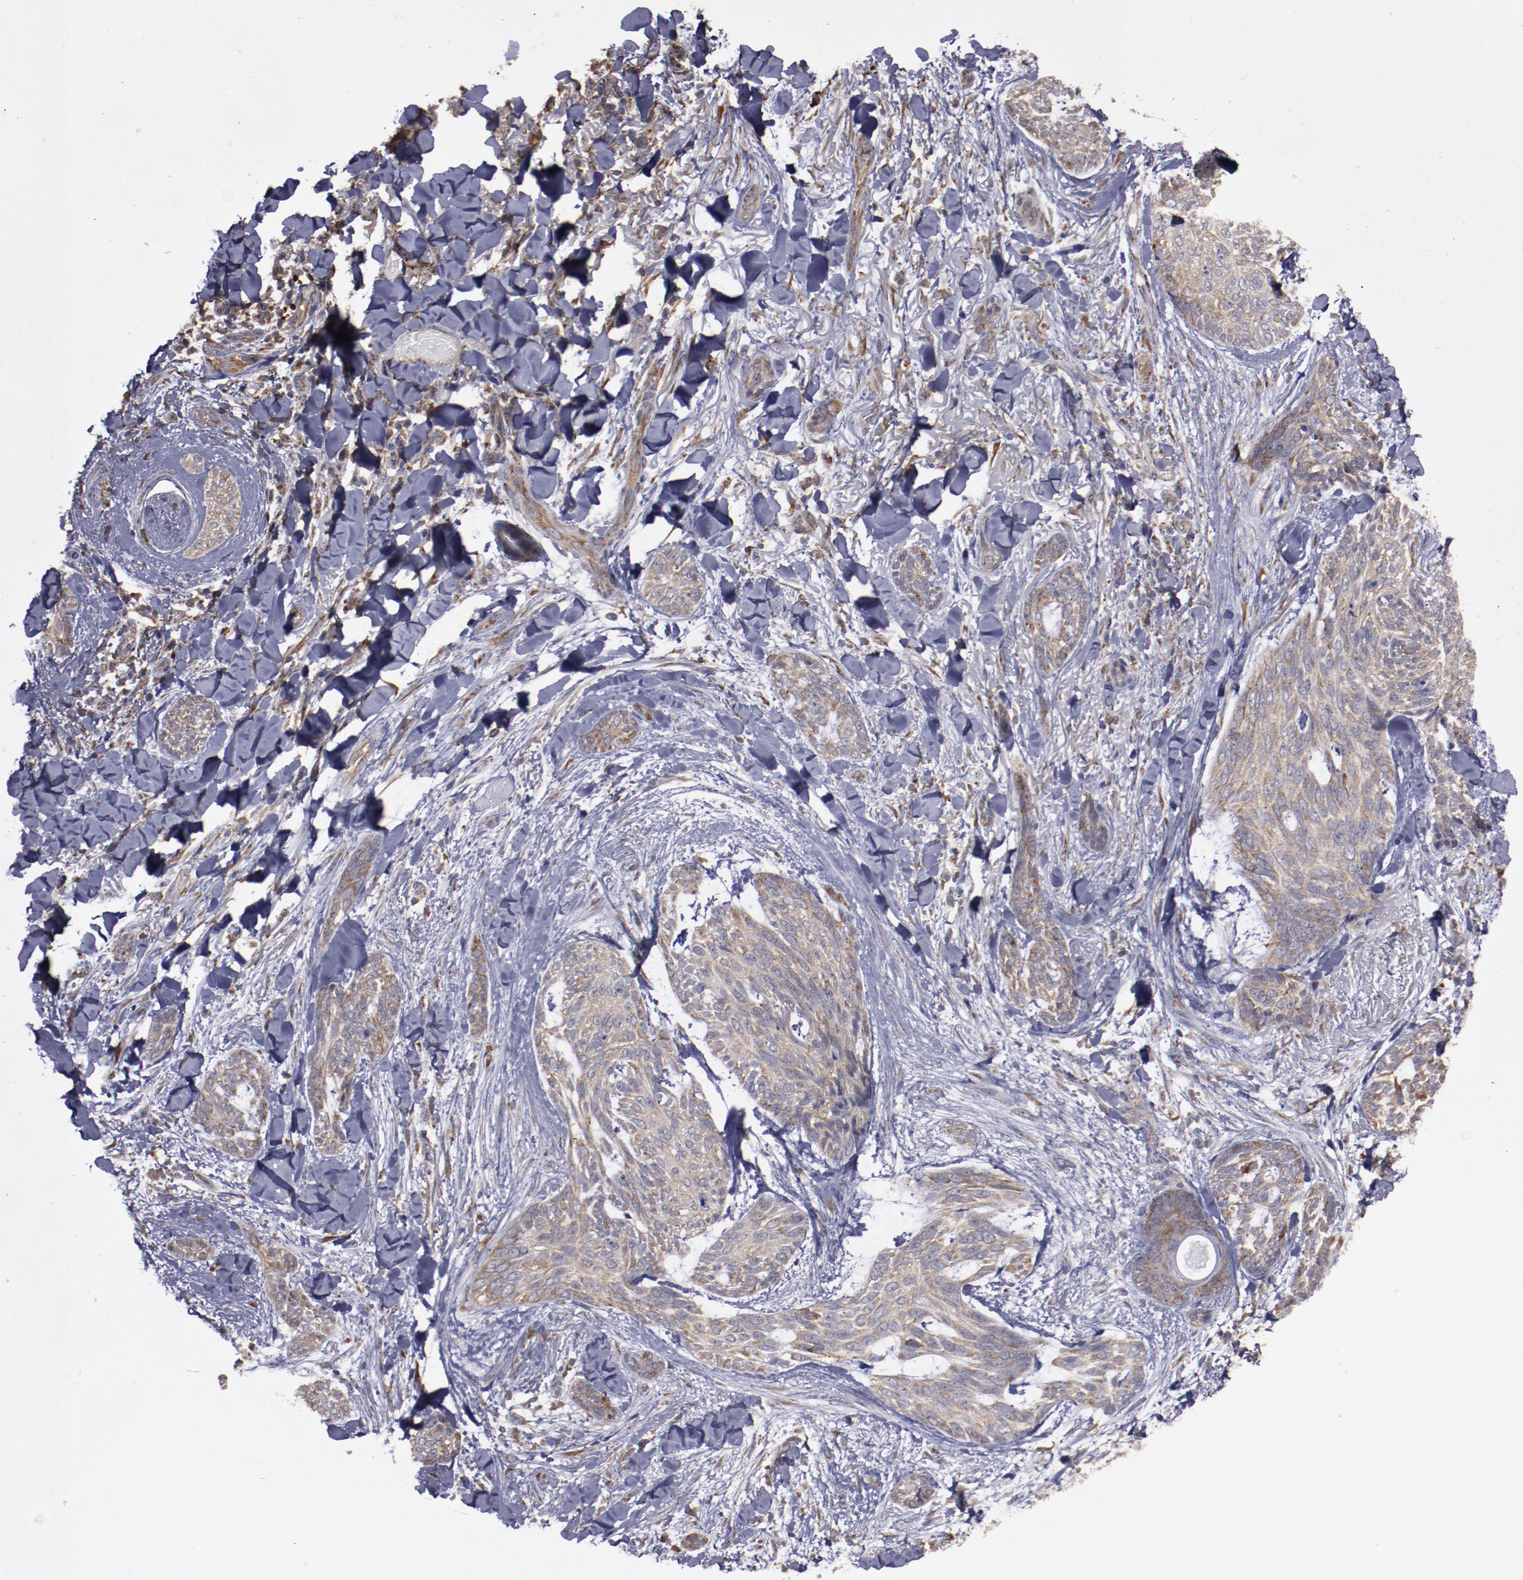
{"staining": {"intensity": "moderate", "quantity": ">75%", "location": "cytoplasmic/membranous"}, "tissue": "skin cancer", "cell_type": "Tumor cells", "image_type": "cancer", "snomed": [{"axis": "morphology", "description": "Normal tissue, NOS"}, {"axis": "morphology", "description": "Basal cell carcinoma"}, {"axis": "topography", "description": "Skin"}], "caption": "Immunohistochemistry (IHC) image of human skin cancer (basal cell carcinoma) stained for a protein (brown), which shows medium levels of moderate cytoplasmic/membranous positivity in approximately >75% of tumor cells.", "gene": "RPS4Y1", "patient": {"sex": "female", "age": 71}}